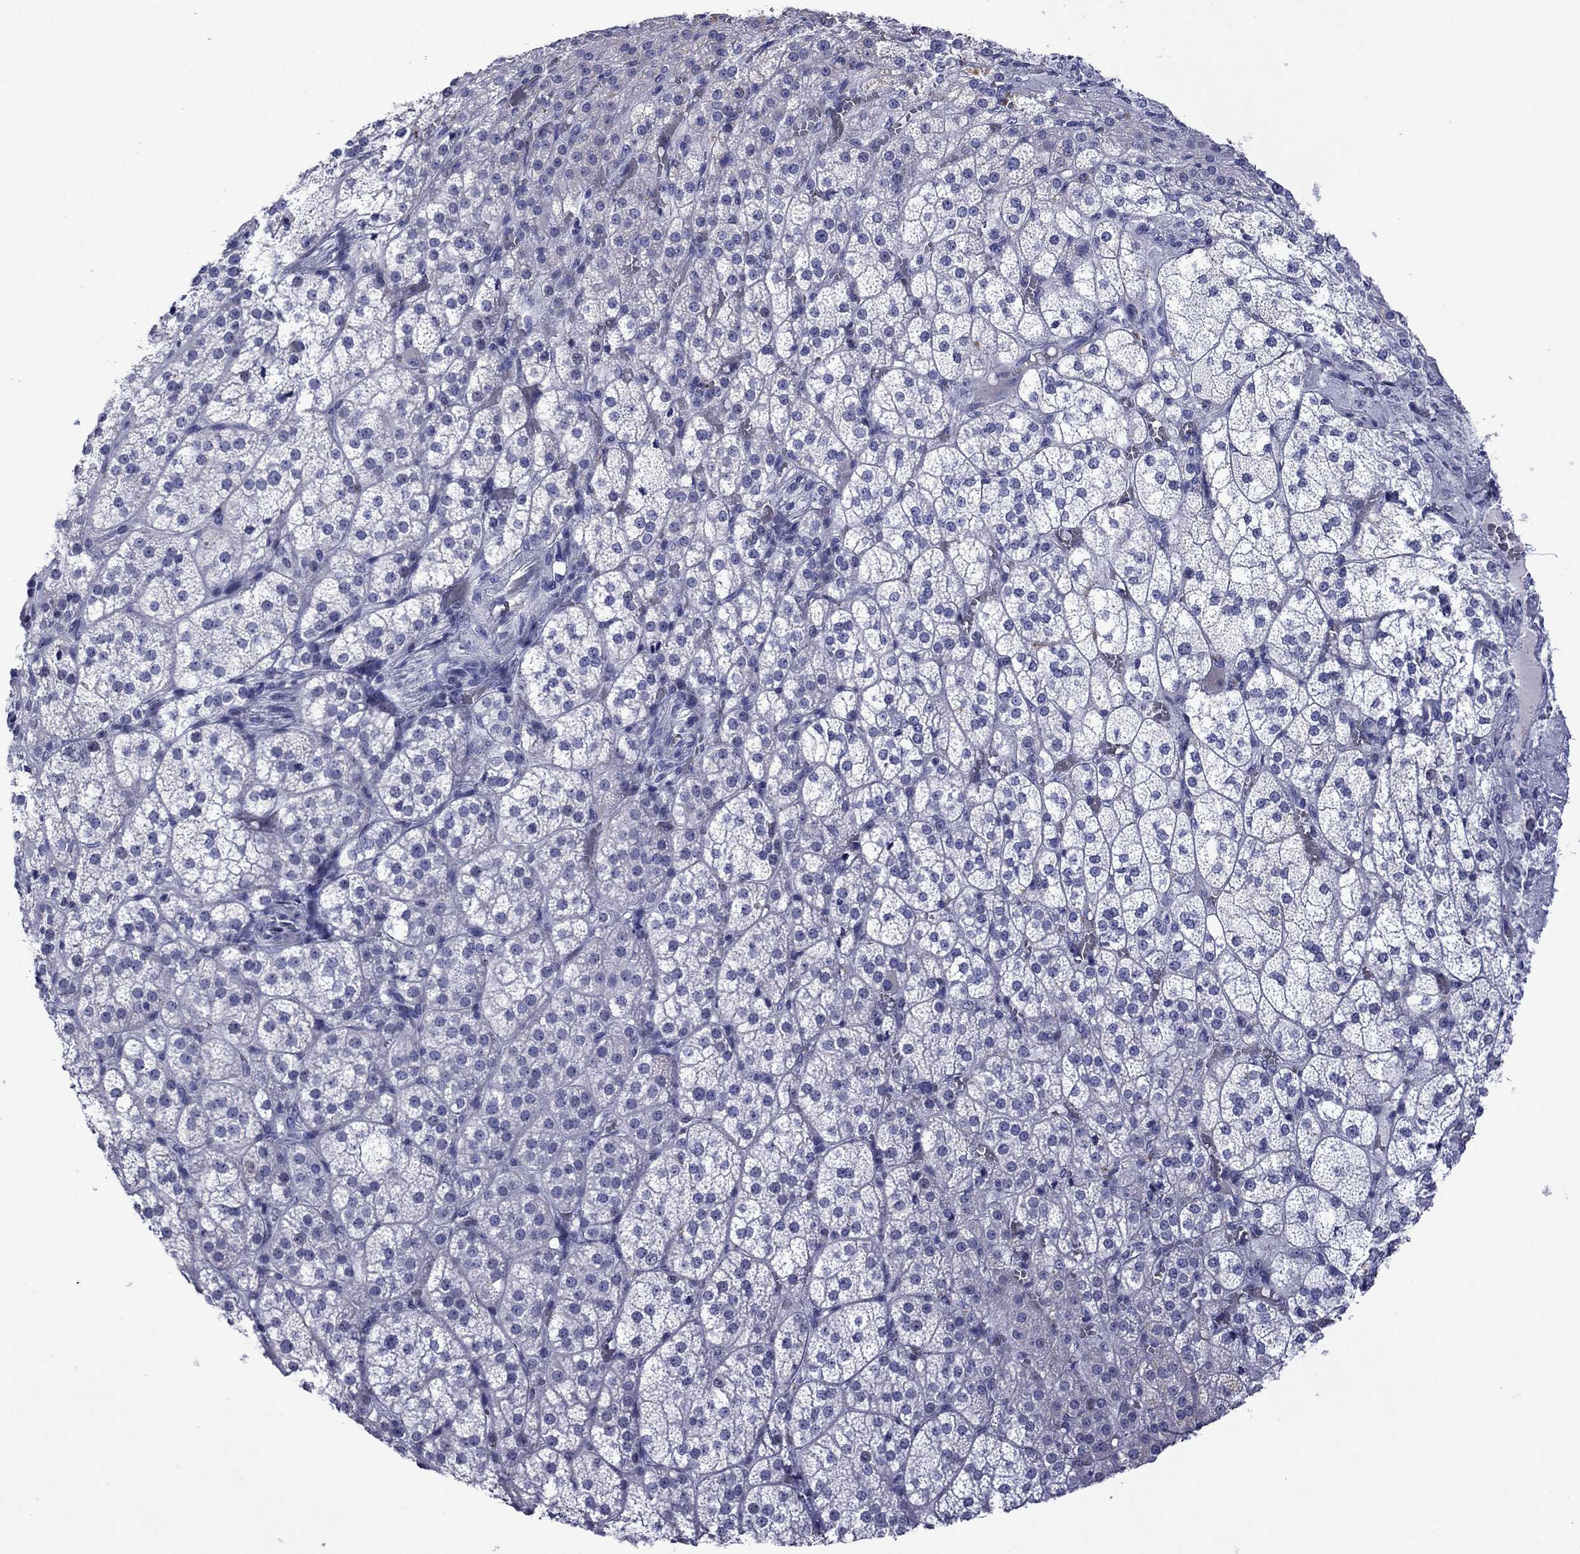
{"staining": {"intensity": "negative", "quantity": "none", "location": "none"}, "tissue": "adrenal gland", "cell_type": "Glandular cells", "image_type": "normal", "snomed": [{"axis": "morphology", "description": "Normal tissue, NOS"}, {"axis": "topography", "description": "Adrenal gland"}], "caption": "A high-resolution image shows immunohistochemistry (IHC) staining of unremarkable adrenal gland, which shows no significant expression in glandular cells. The staining was performed using DAB to visualize the protein expression in brown, while the nuclei were stained in blue with hematoxylin (Magnification: 20x).", "gene": "PIWIL1", "patient": {"sex": "female", "age": 60}}